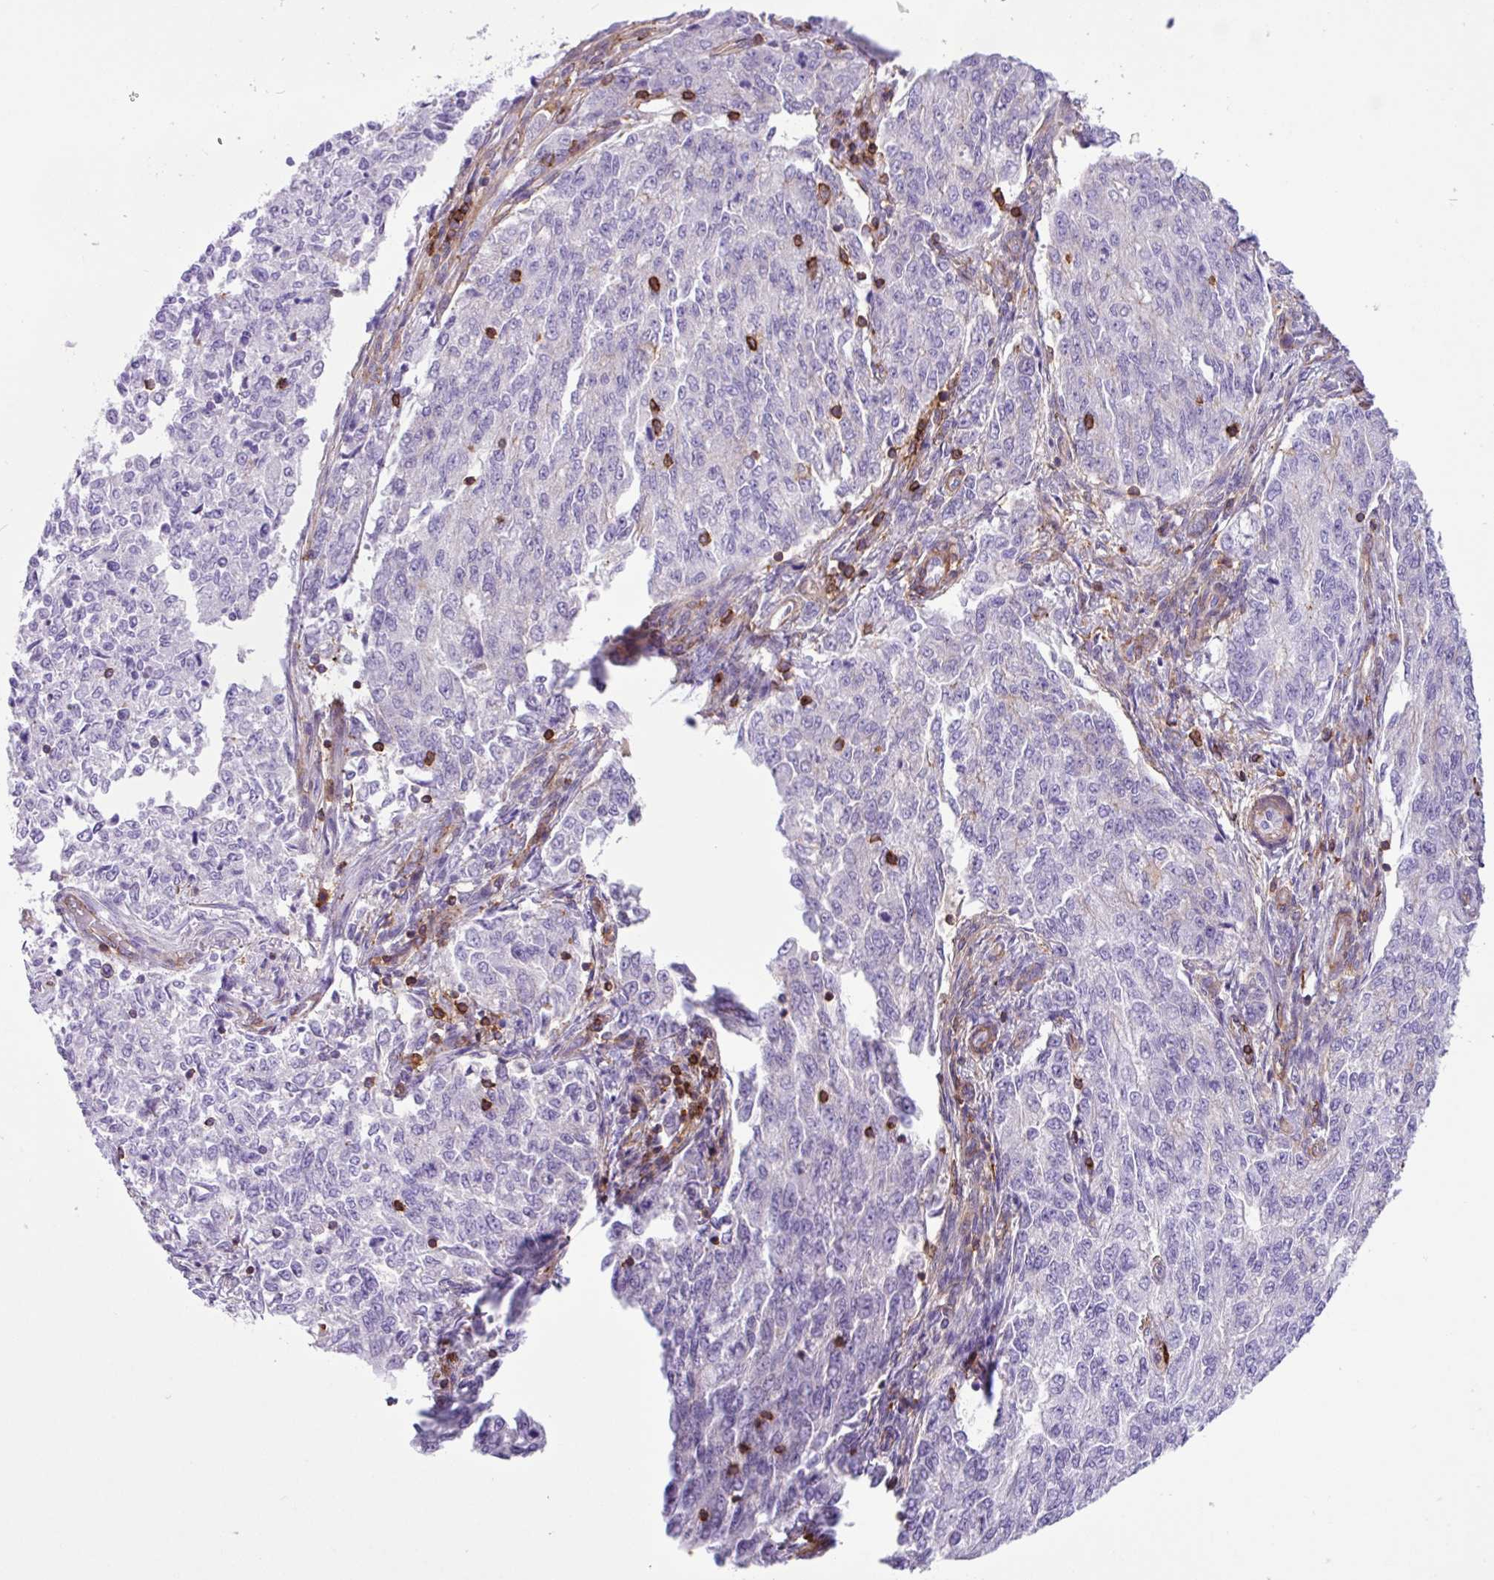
{"staining": {"intensity": "negative", "quantity": "none", "location": "none"}, "tissue": "endometrial cancer", "cell_type": "Tumor cells", "image_type": "cancer", "snomed": [{"axis": "morphology", "description": "Adenocarcinoma, NOS"}, {"axis": "topography", "description": "Endometrium"}], "caption": "Immunohistochemistry (IHC) photomicrograph of endometrial cancer (adenocarcinoma) stained for a protein (brown), which exhibits no positivity in tumor cells.", "gene": "PPP1R18", "patient": {"sex": "female", "age": 50}}